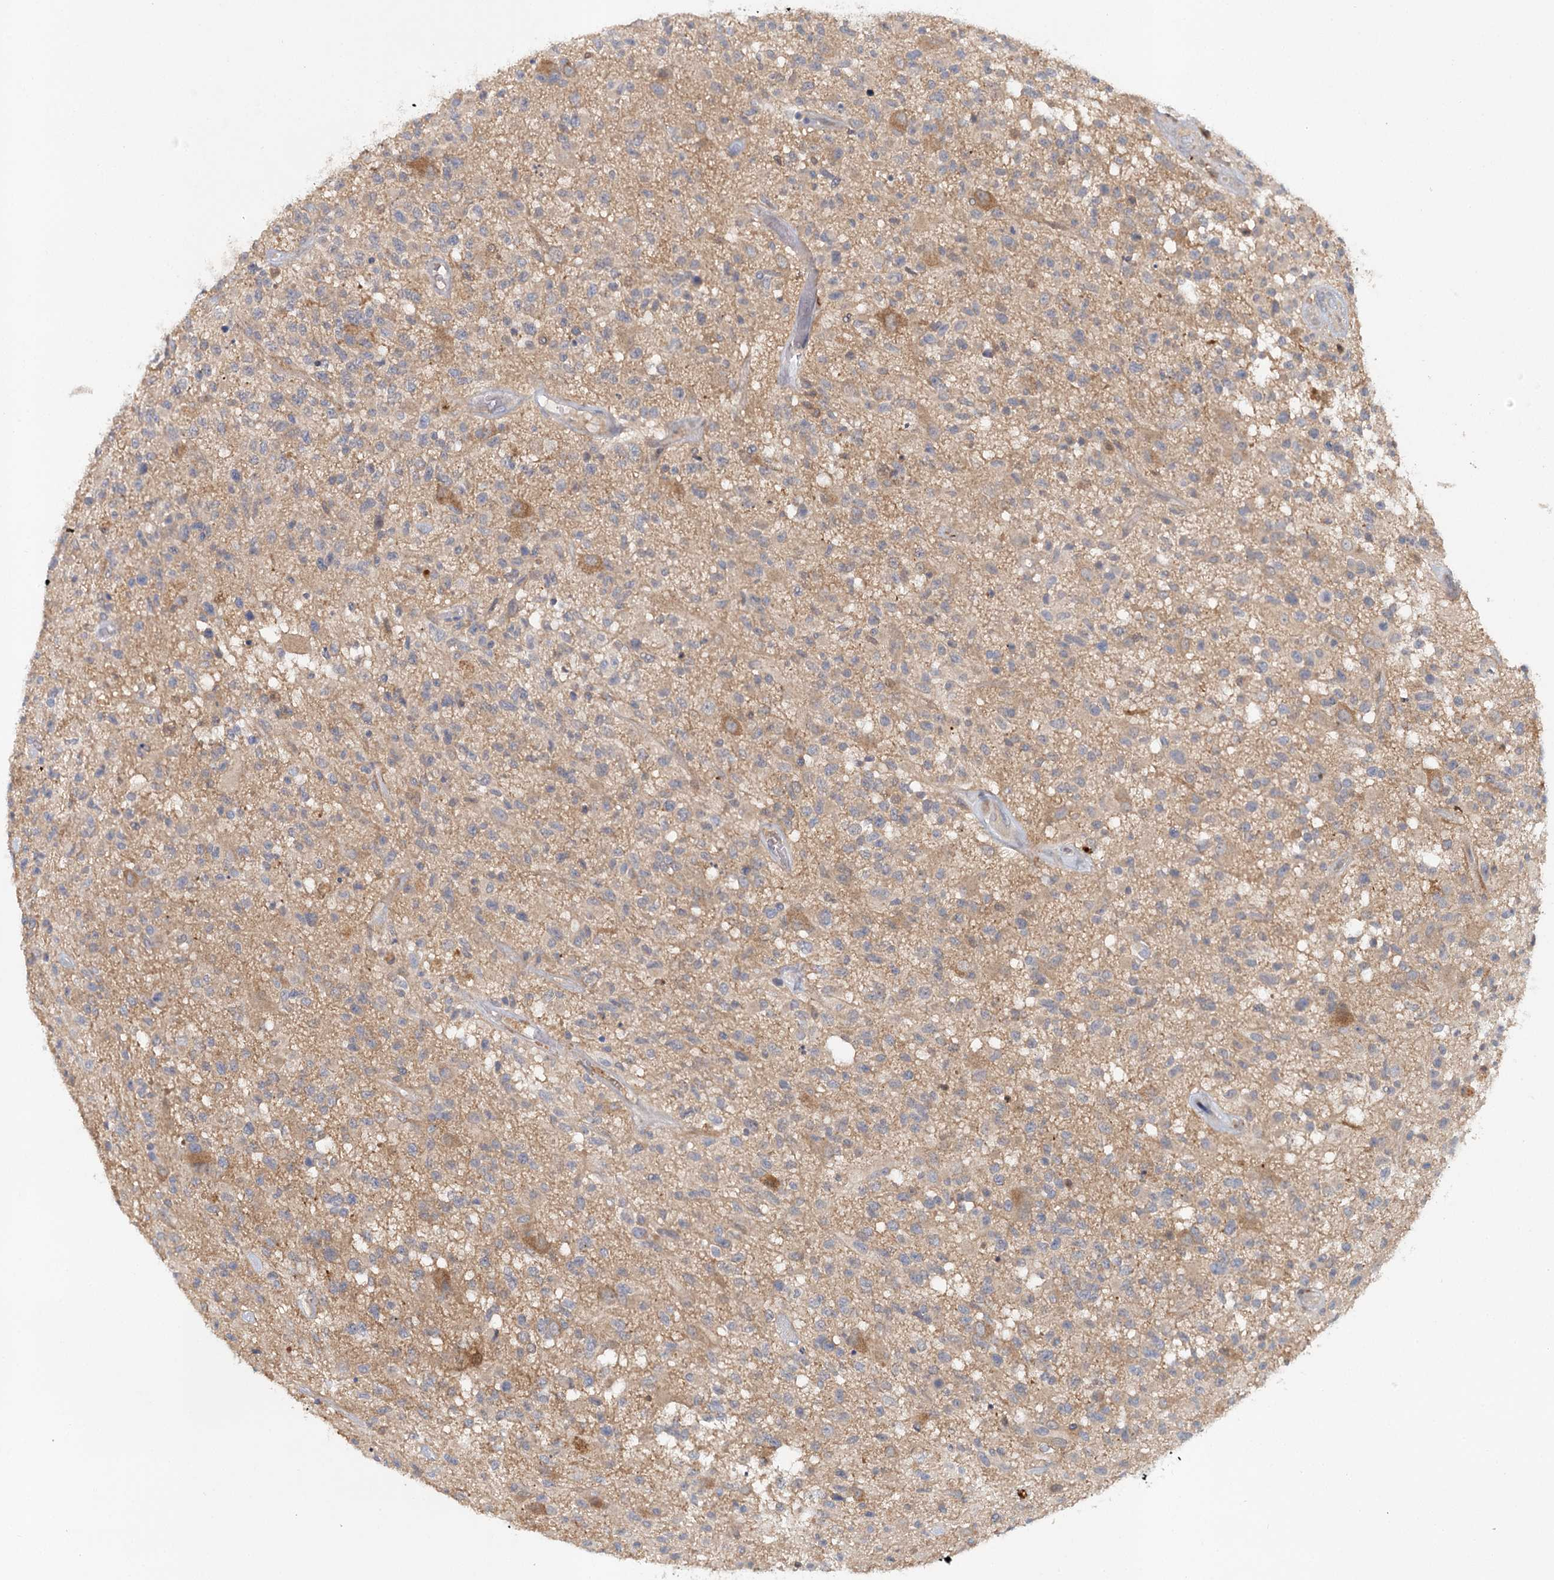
{"staining": {"intensity": "negative", "quantity": "none", "location": "none"}, "tissue": "glioma", "cell_type": "Tumor cells", "image_type": "cancer", "snomed": [{"axis": "morphology", "description": "Glioma, malignant, High grade"}, {"axis": "morphology", "description": "Glioblastoma, NOS"}, {"axis": "topography", "description": "Brain"}], "caption": "Human glioblastoma stained for a protein using immunohistochemistry (IHC) exhibits no staining in tumor cells.", "gene": "SLC41A2", "patient": {"sex": "male", "age": 60}}